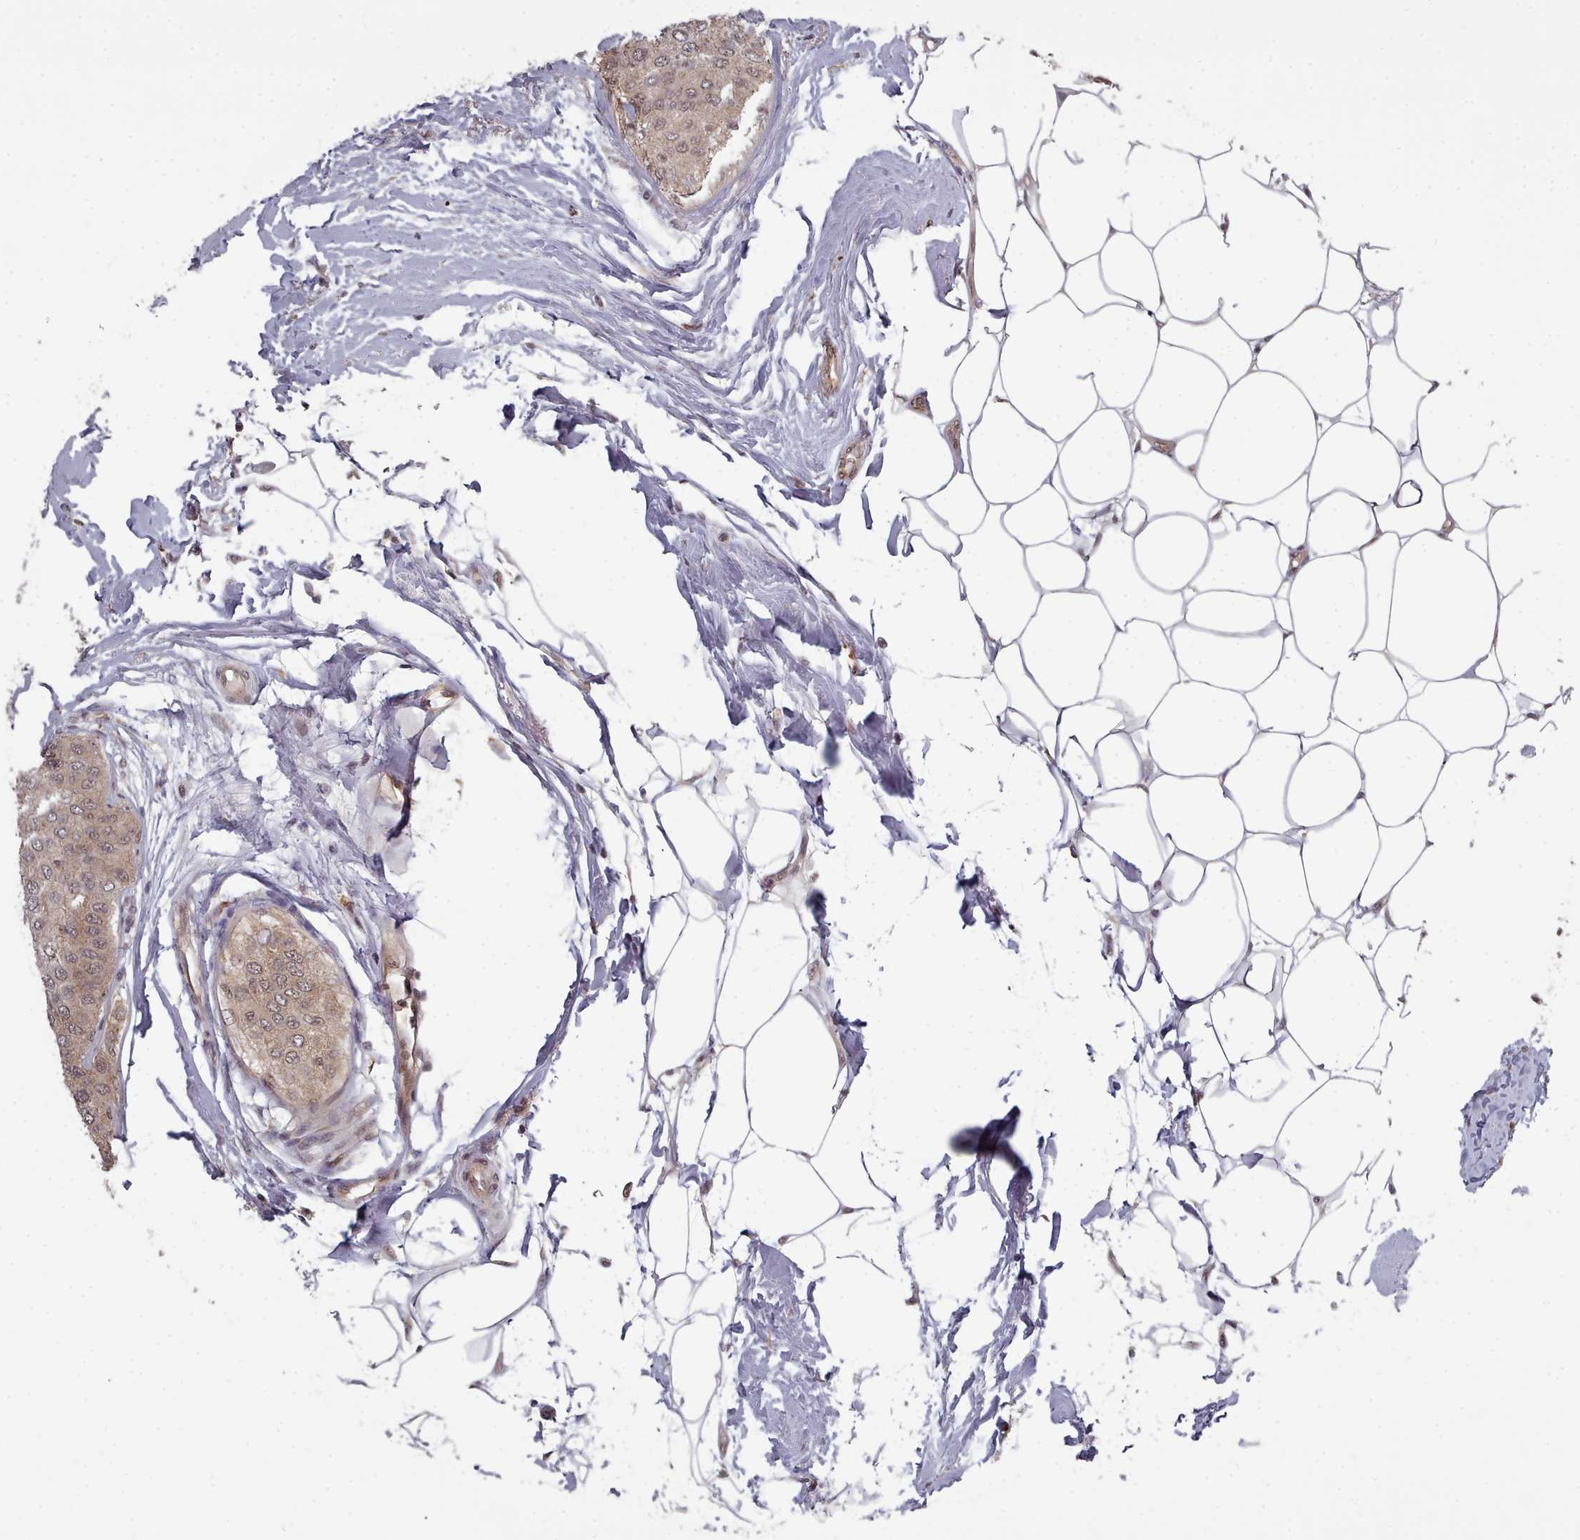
{"staining": {"intensity": "weak", "quantity": ">75%", "location": "cytoplasmic/membranous,nuclear"}, "tissue": "breast cancer", "cell_type": "Tumor cells", "image_type": "cancer", "snomed": [{"axis": "morphology", "description": "Duct carcinoma"}, {"axis": "topography", "description": "Breast"}], "caption": "Brown immunohistochemical staining in invasive ductal carcinoma (breast) exhibits weak cytoplasmic/membranous and nuclear staining in about >75% of tumor cells.", "gene": "DHX8", "patient": {"sex": "female", "age": 72}}